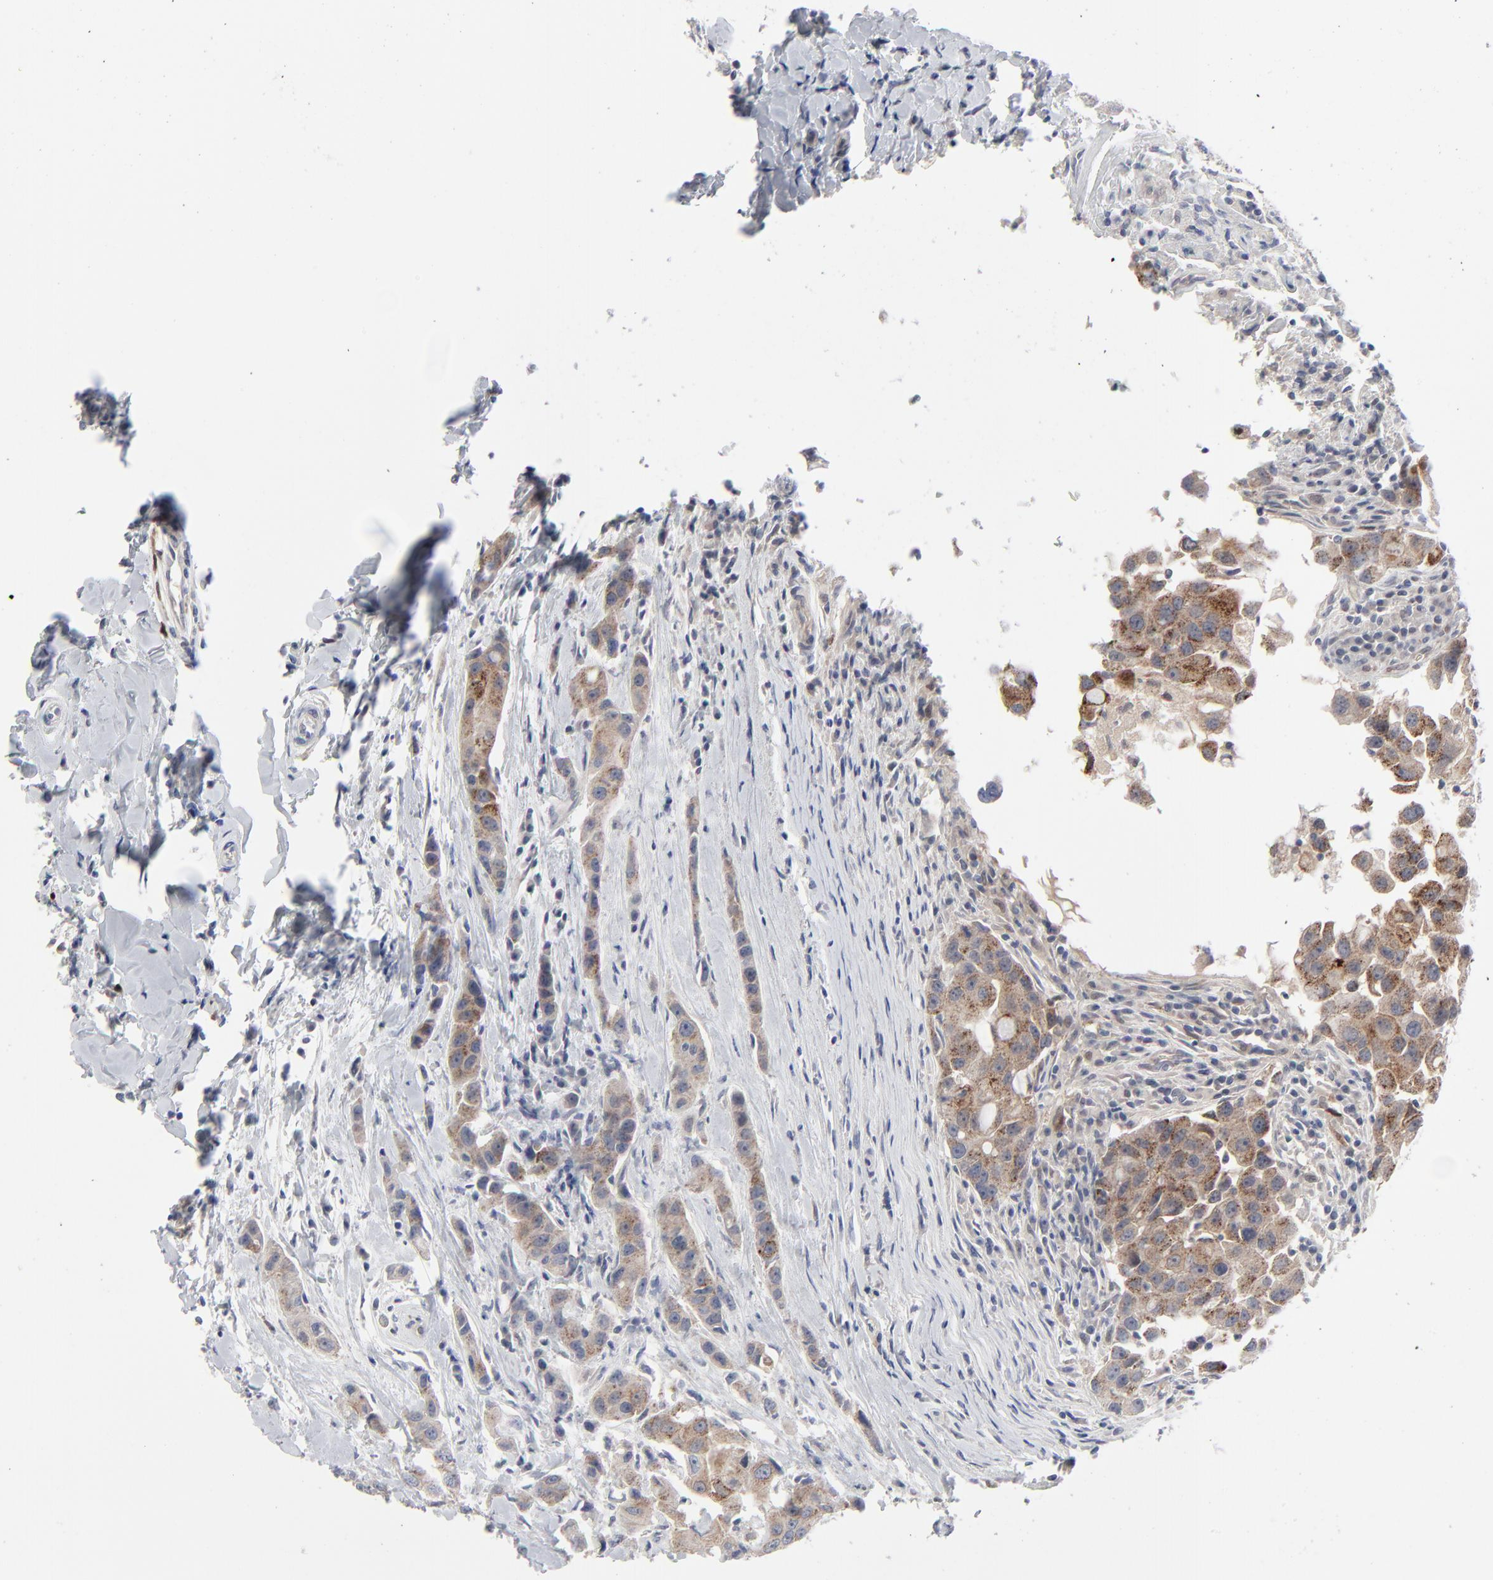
{"staining": {"intensity": "weak", "quantity": "25%-75%", "location": "cytoplasmic/membranous"}, "tissue": "breast cancer", "cell_type": "Tumor cells", "image_type": "cancer", "snomed": [{"axis": "morphology", "description": "Duct carcinoma"}, {"axis": "topography", "description": "Breast"}], "caption": "A photomicrograph of human breast cancer stained for a protein exhibits weak cytoplasmic/membranous brown staining in tumor cells. (DAB IHC, brown staining for protein, blue staining for nuclei).", "gene": "BID", "patient": {"sex": "female", "age": 27}}